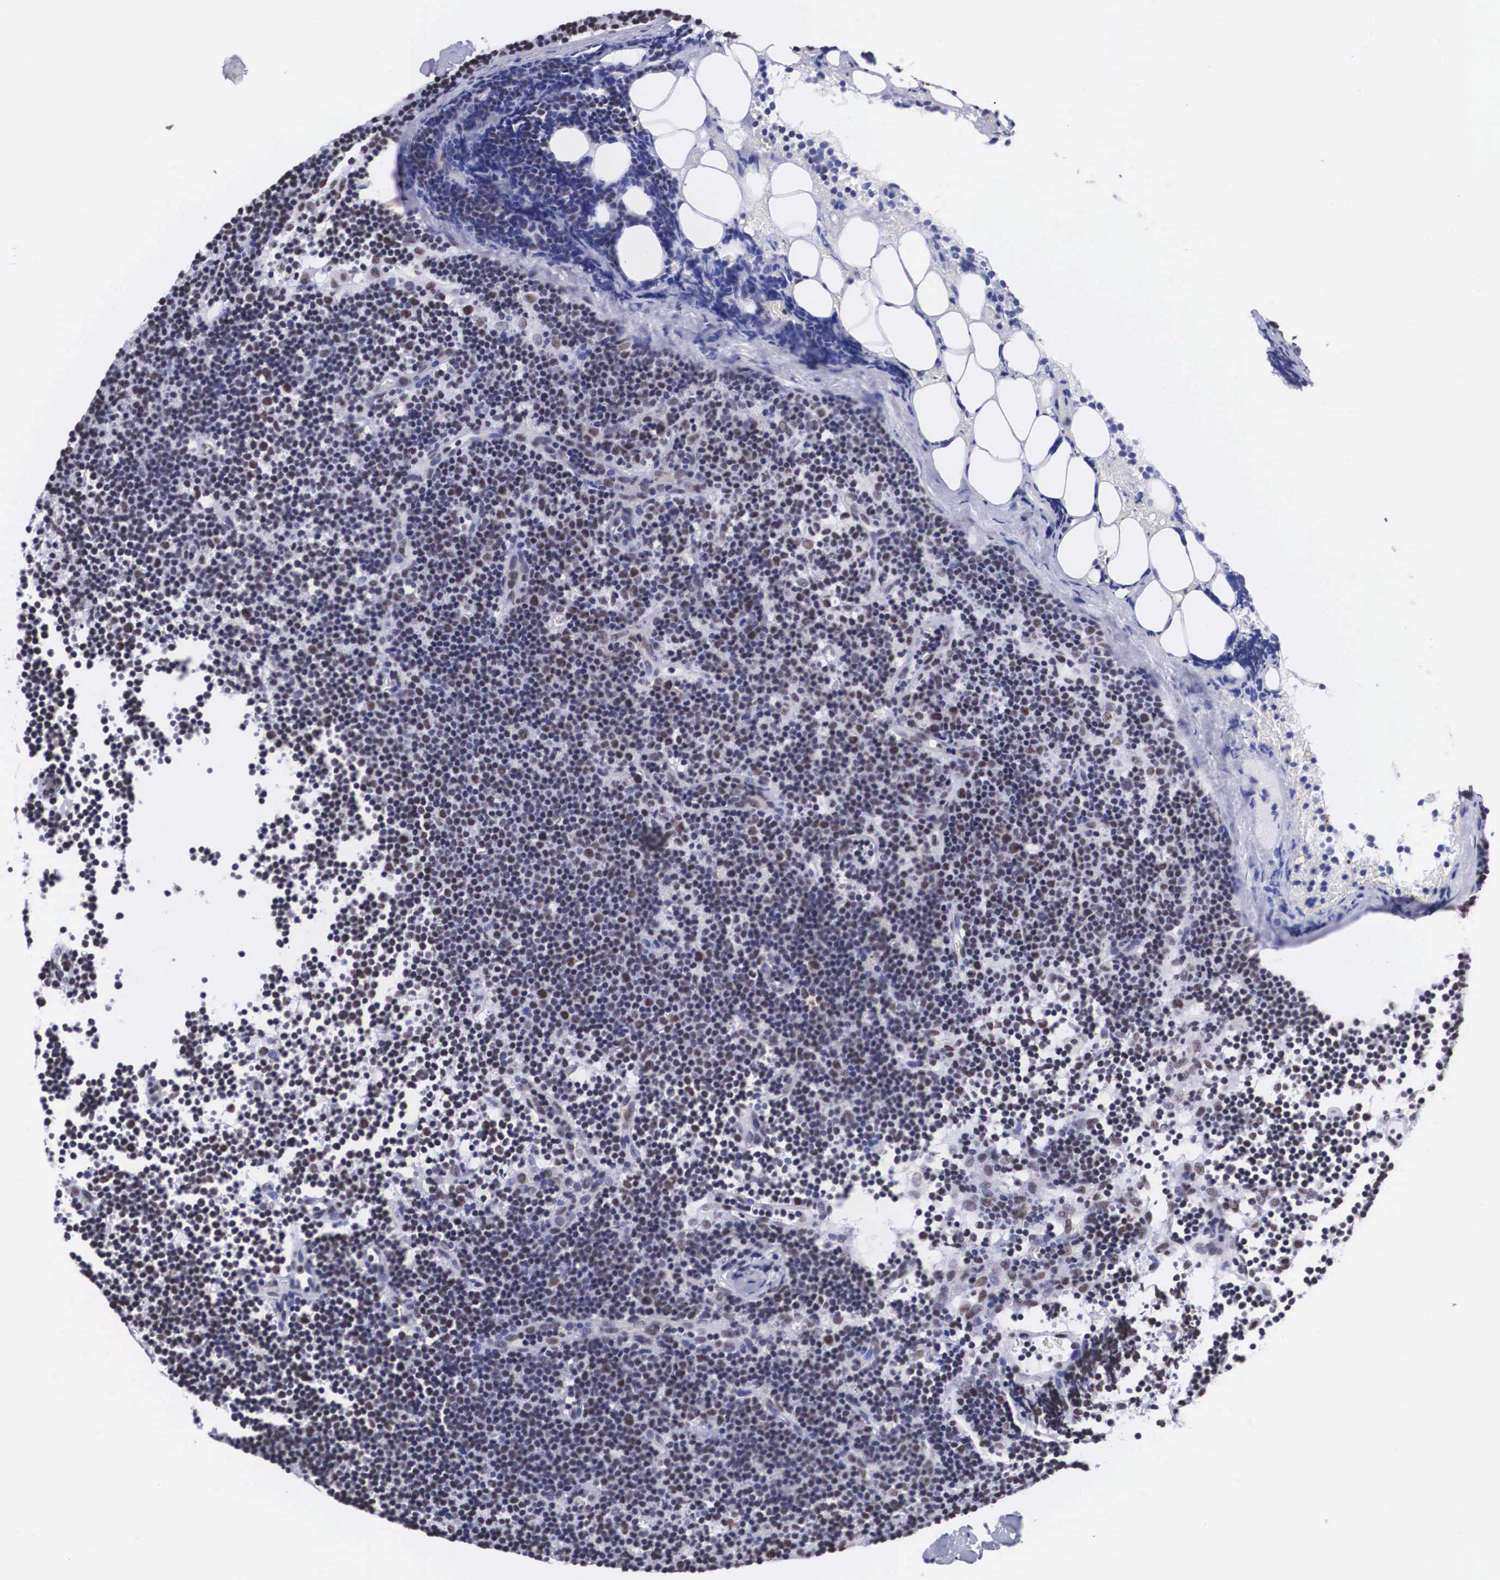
{"staining": {"intensity": "negative", "quantity": "none", "location": "none"}, "tissue": "lymphoma", "cell_type": "Tumor cells", "image_type": "cancer", "snomed": [{"axis": "morphology", "description": "Malignant lymphoma, non-Hodgkin's type, Low grade"}, {"axis": "topography", "description": "Lymph node"}], "caption": "This is an immunohistochemistry histopathology image of lymphoma. There is no positivity in tumor cells.", "gene": "SF3A1", "patient": {"sex": "male", "age": 57}}